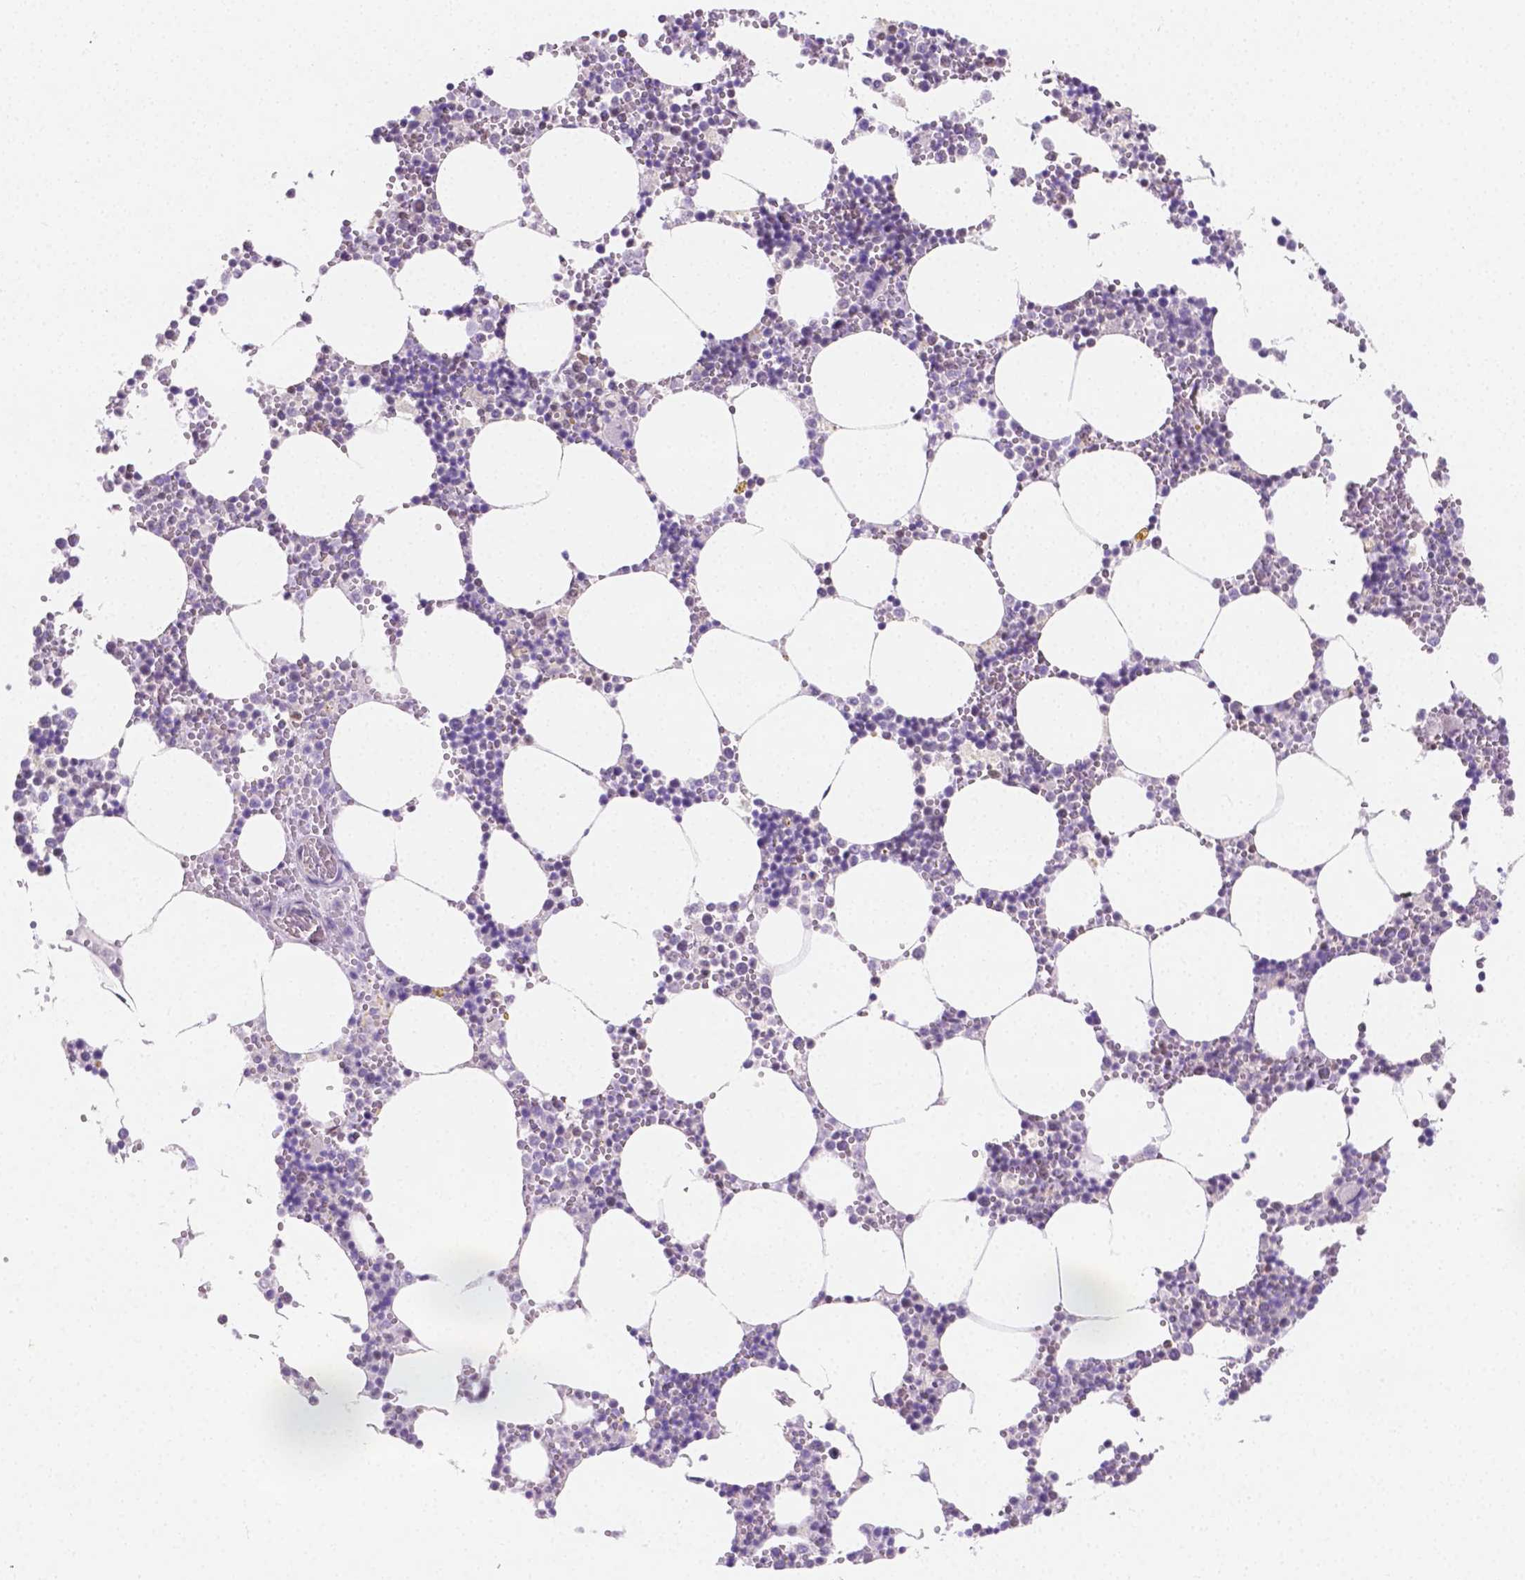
{"staining": {"intensity": "negative", "quantity": "none", "location": "none"}, "tissue": "bone marrow", "cell_type": "Hematopoietic cells", "image_type": "normal", "snomed": [{"axis": "morphology", "description": "Normal tissue, NOS"}, {"axis": "topography", "description": "Bone marrow"}], "caption": "An immunohistochemistry image of normal bone marrow is shown. There is no staining in hematopoietic cells of bone marrow.", "gene": "SGTB", "patient": {"sex": "male", "age": 54}}